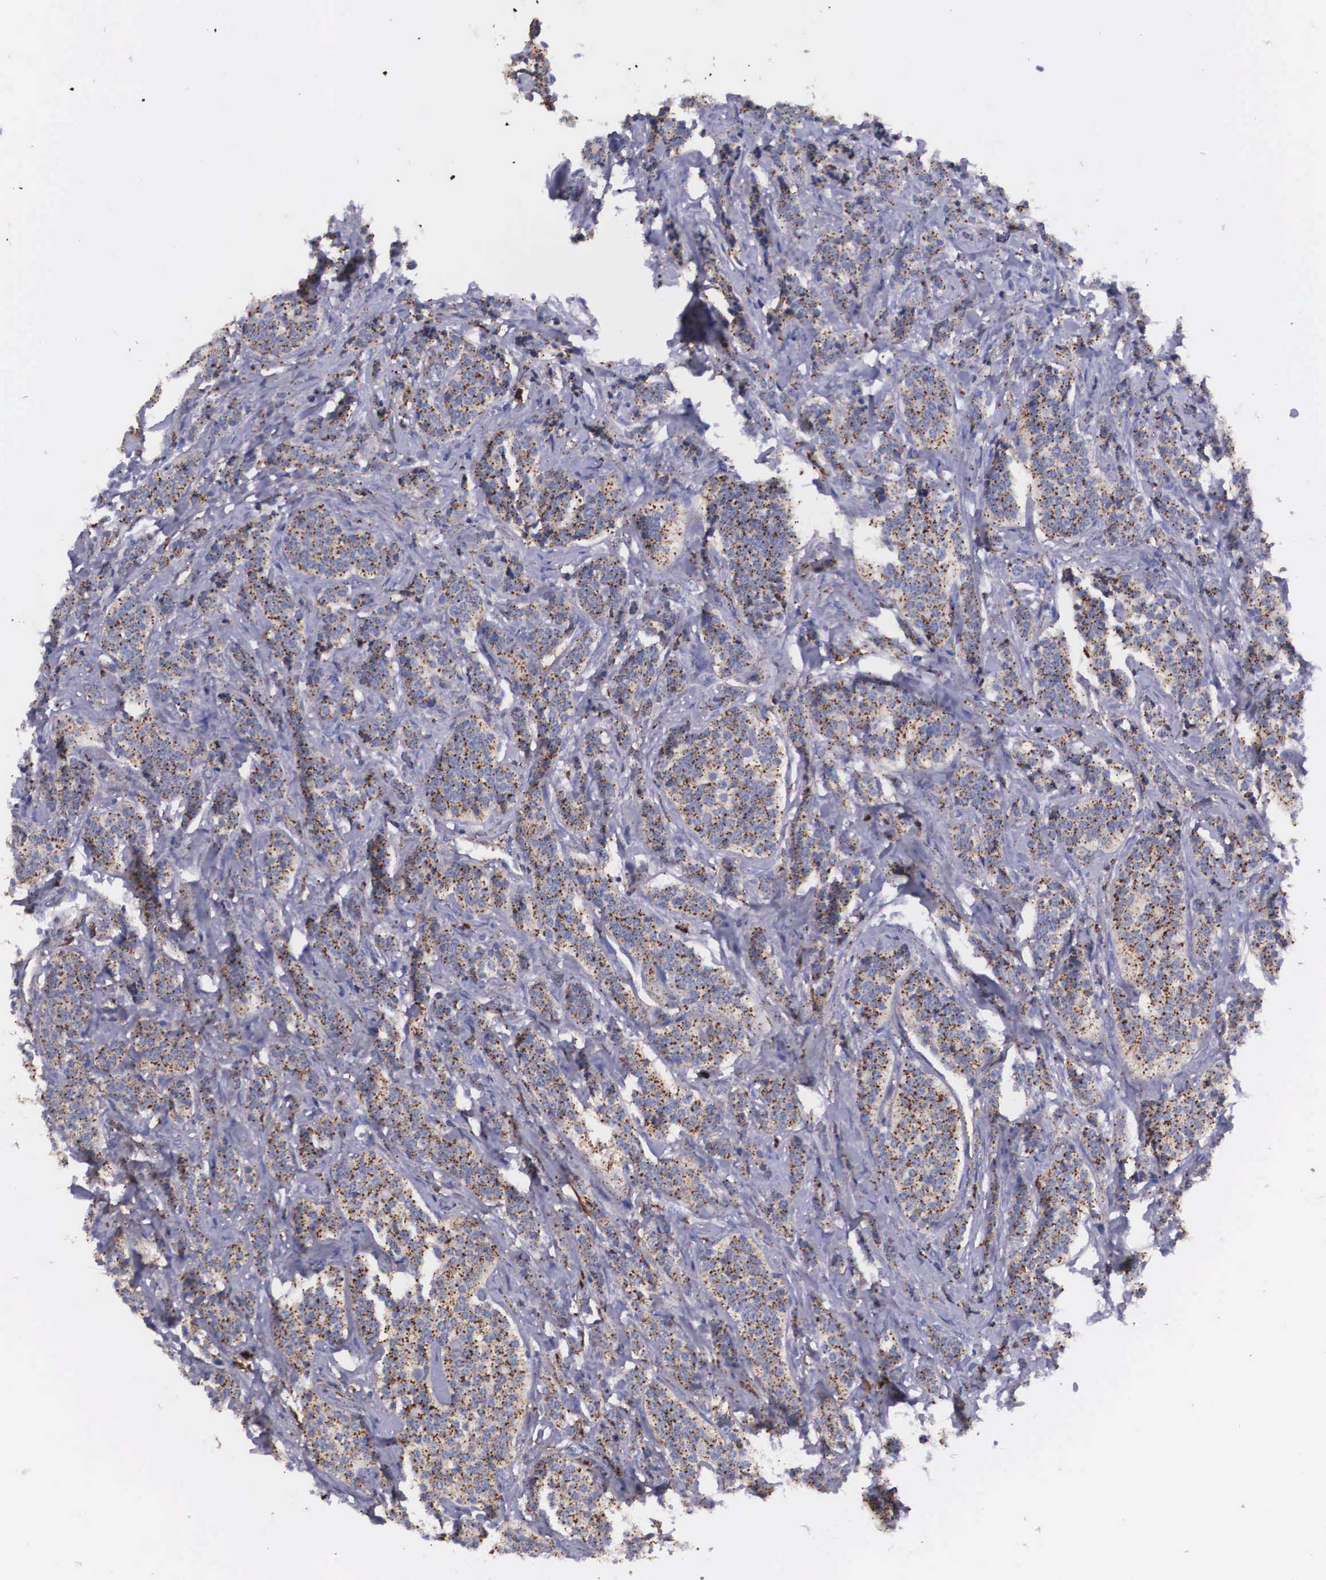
{"staining": {"intensity": "moderate", "quantity": ">75%", "location": "cytoplasmic/membranous"}, "tissue": "carcinoid", "cell_type": "Tumor cells", "image_type": "cancer", "snomed": [{"axis": "morphology", "description": "Carcinoid, malignant, NOS"}, {"axis": "topography", "description": "Small intestine"}], "caption": "This is a photomicrograph of IHC staining of carcinoid, which shows moderate expression in the cytoplasmic/membranous of tumor cells.", "gene": "NAGA", "patient": {"sex": "male", "age": 63}}